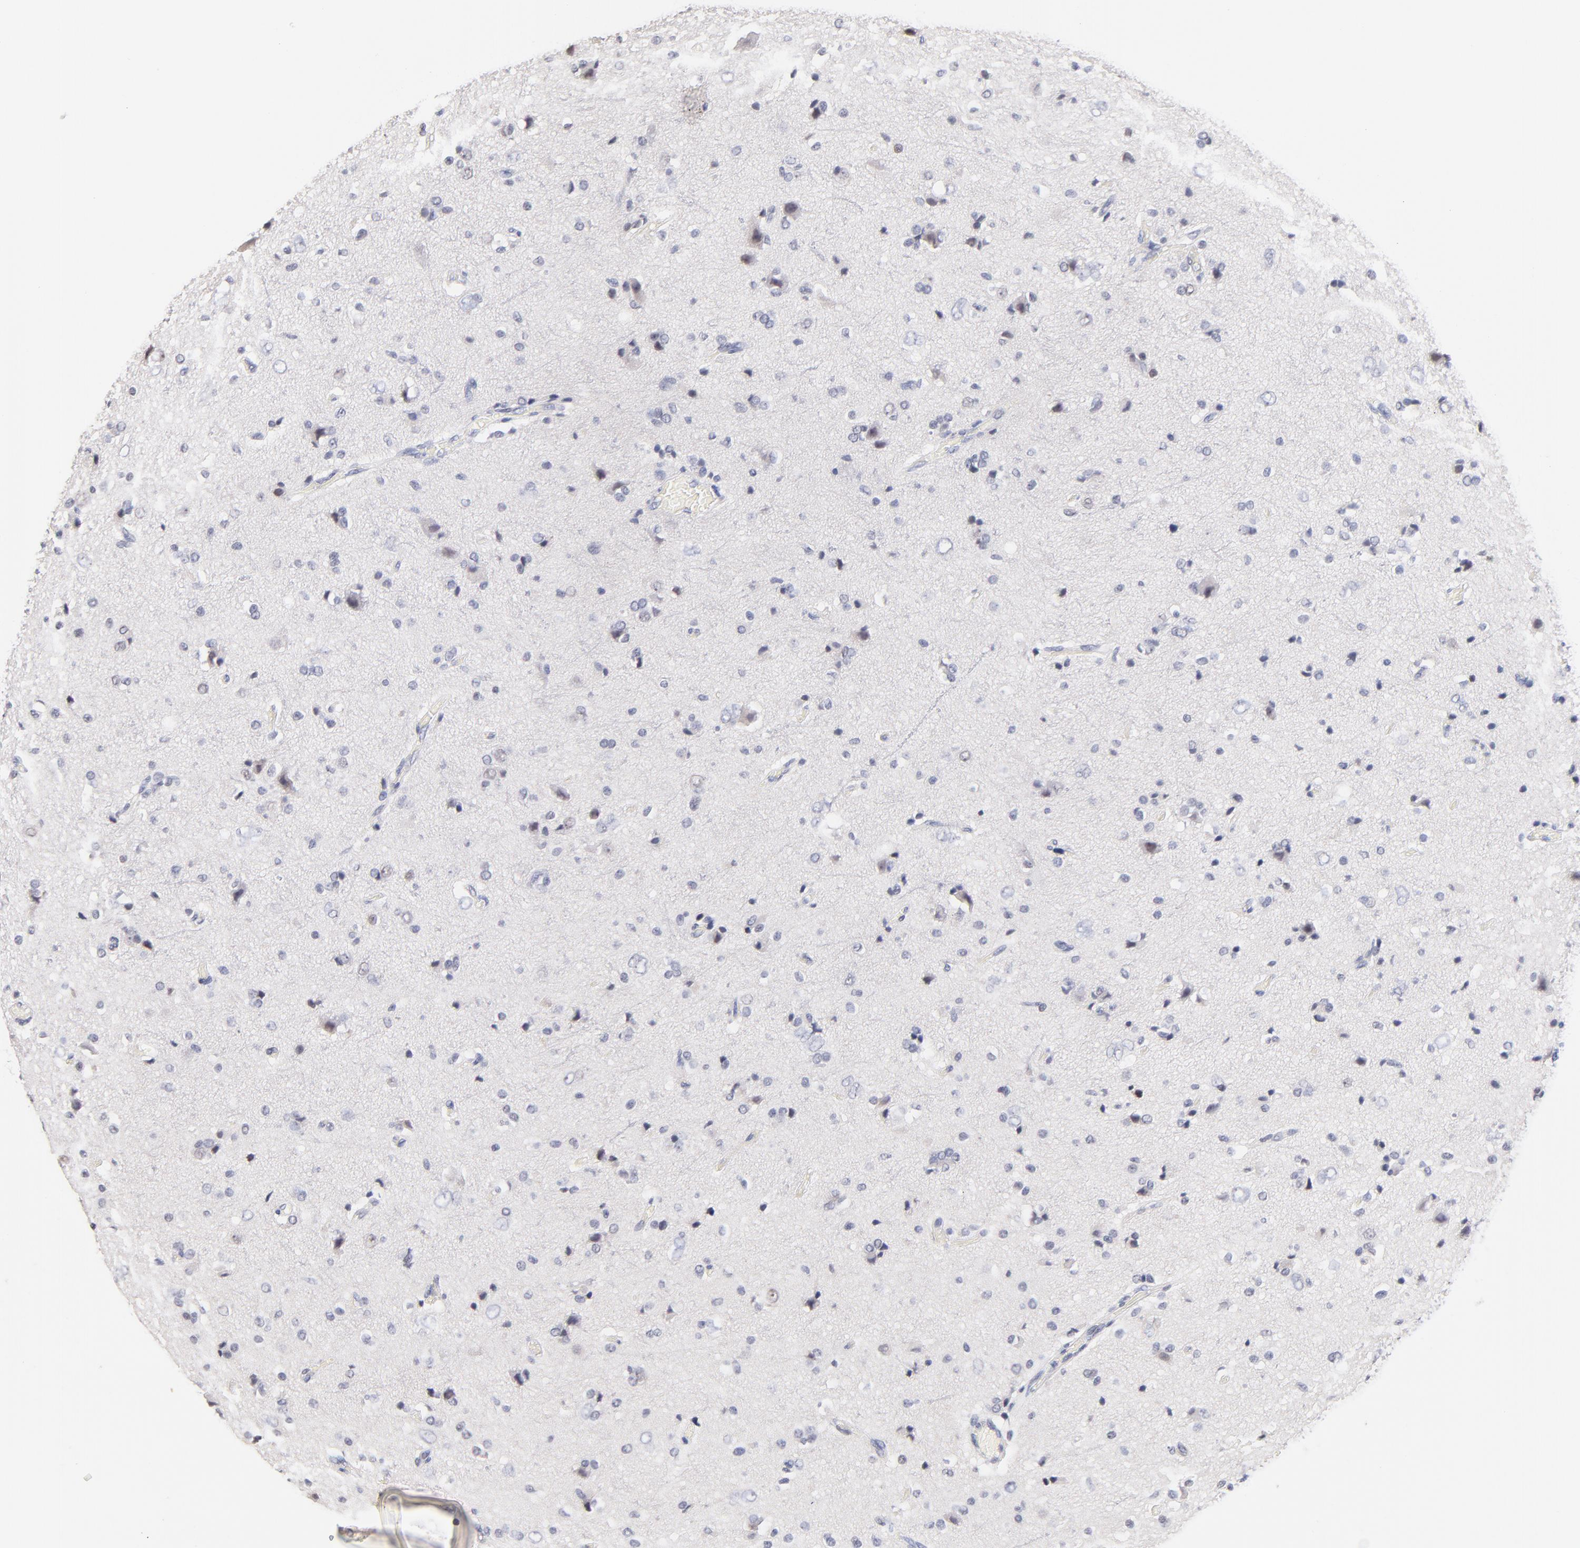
{"staining": {"intensity": "negative", "quantity": "none", "location": "none"}, "tissue": "glioma", "cell_type": "Tumor cells", "image_type": "cancer", "snomed": [{"axis": "morphology", "description": "Glioma, malignant, High grade"}, {"axis": "topography", "description": "Brain"}], "caption": "Immunohistochemistry (IHC) image of neoplastic tissue: human high-grade glioma (malignant) stained with DAB demonstrates no significant protein expression in tumor cells.", "gene": "ZNF74", "patient": {"sex": "male", "age": 47}}